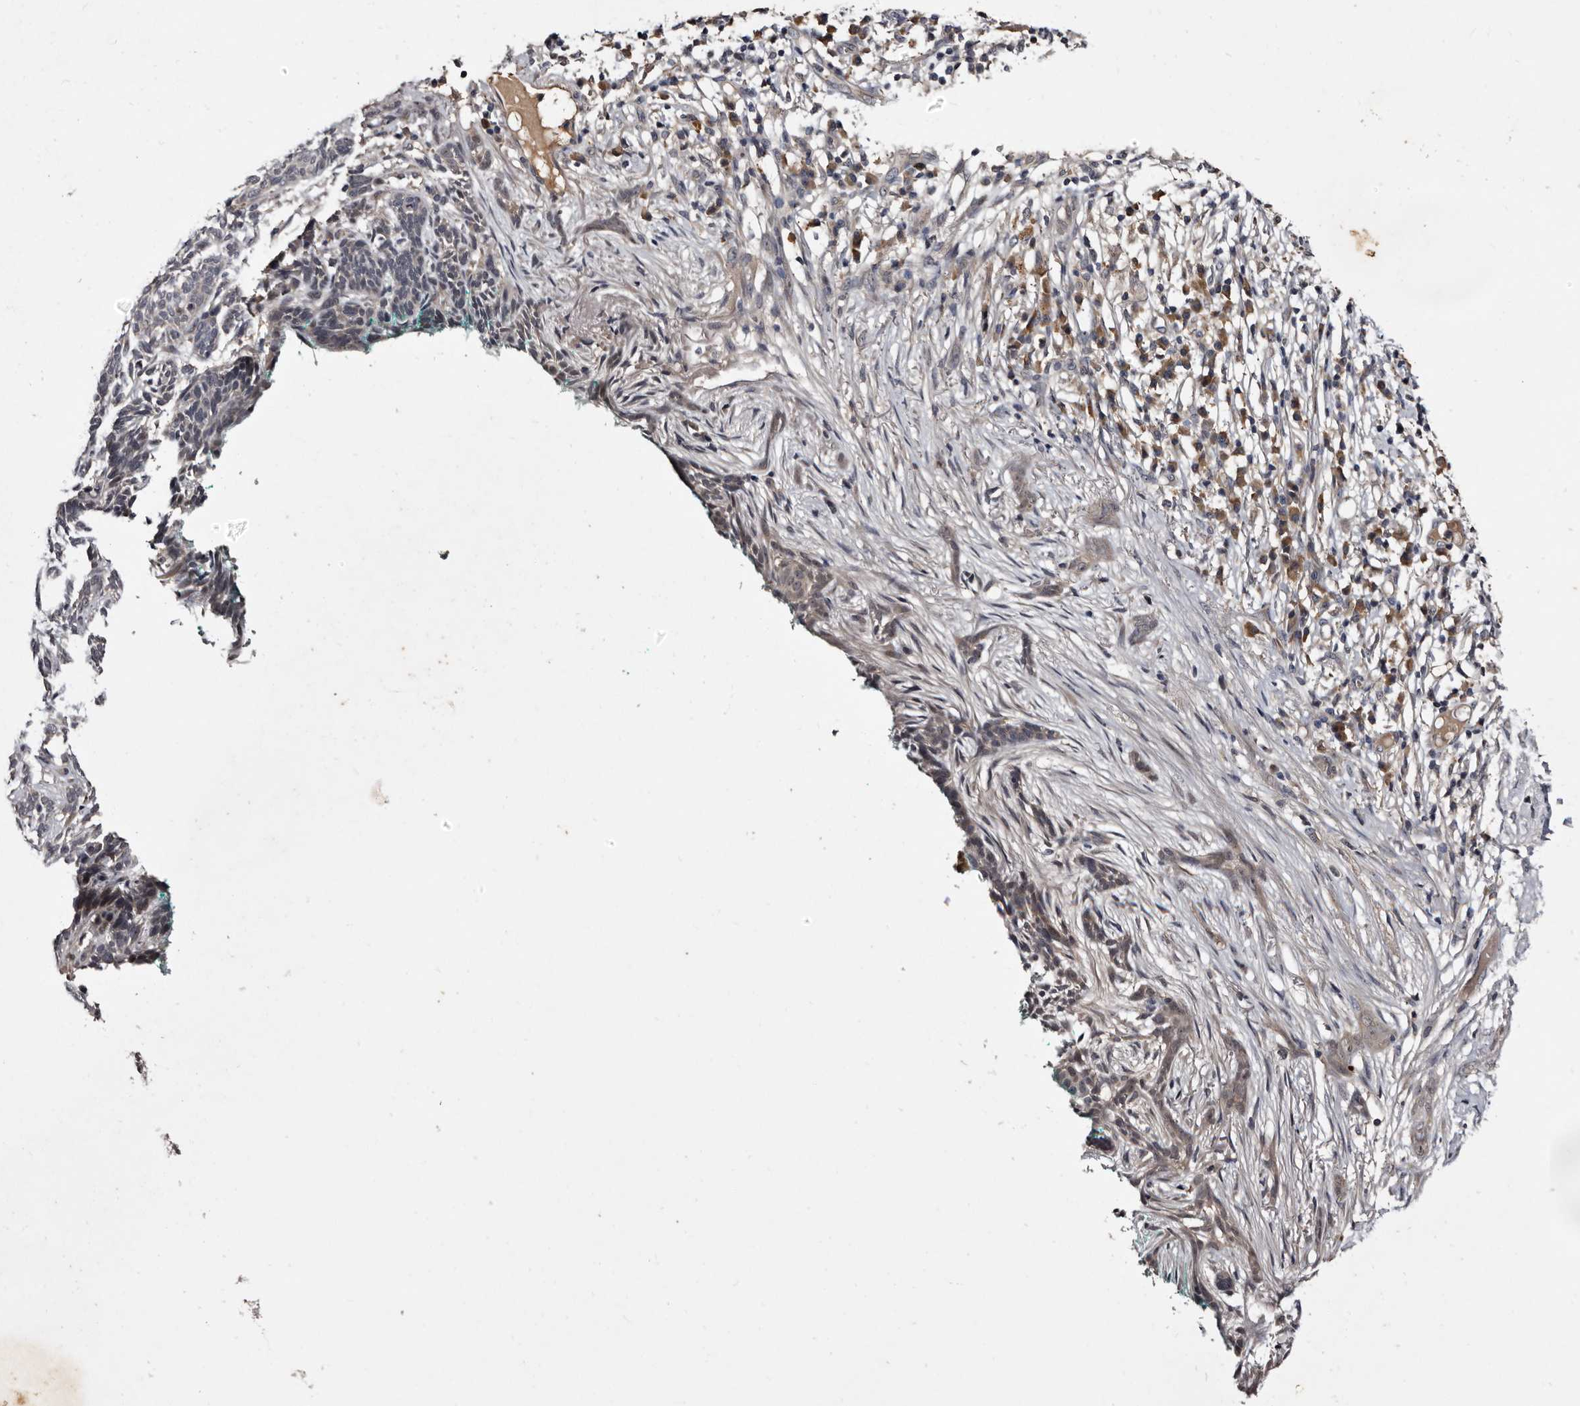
{"staining": {"intensity": "negative", "quantity": "none", "location": "none"}, "tissue": "skin cancer", "cell_type": "Tumor cells", "image_type": "cancer", "snomed": [{"axis": "morphology", "description": "Basal cell carcinoma"}, {"axis": "morphology", "description": "Adnexal tumor, benign"}, {"axis": "topography", "description": "Skin"}], "caption": "Benign adnexal tumor (skin) was stained to show a protein in brown. There is no significant expression in tumor cells.", "gene": "LANCL2", "patient": {"sex": "female", "age": 42}}